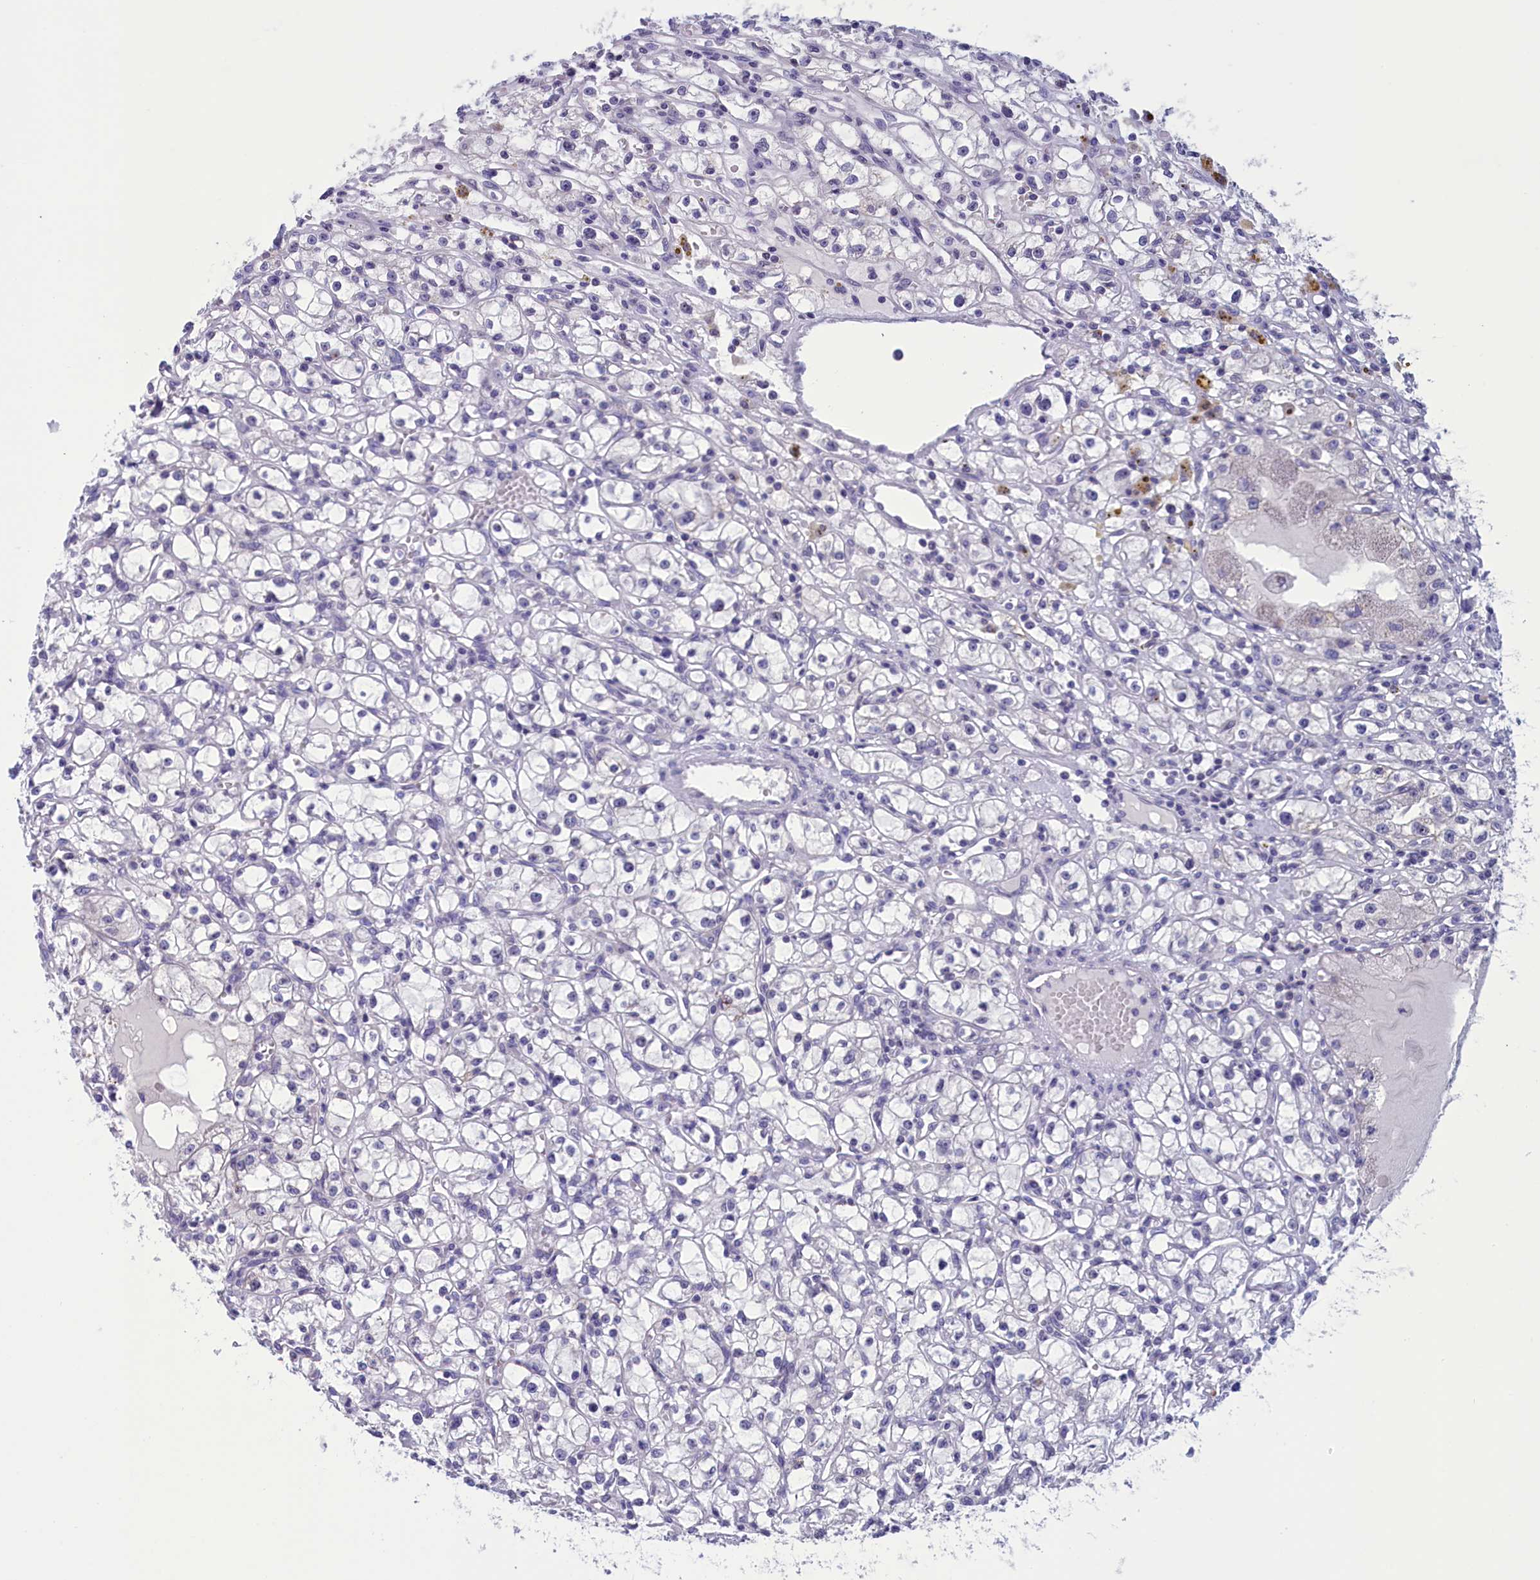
{"staining": {"intensity": "negative", "quantity": "none", "location": "none"}, "tissue": "renal cancer", "cell_type": "Tumor cells", "image_type": "cancer", "snomed": [{"axis": "morphology", "description": "Adenocarcinoma, NOS"}, {"axis": "topography", "description": "Kidney"}], "caption": "Tumor cells are negative for protein expression in human adenocarcinoma (renal).", "gene": "PARS2", "patient": {"sex": "male", "age": 56}}